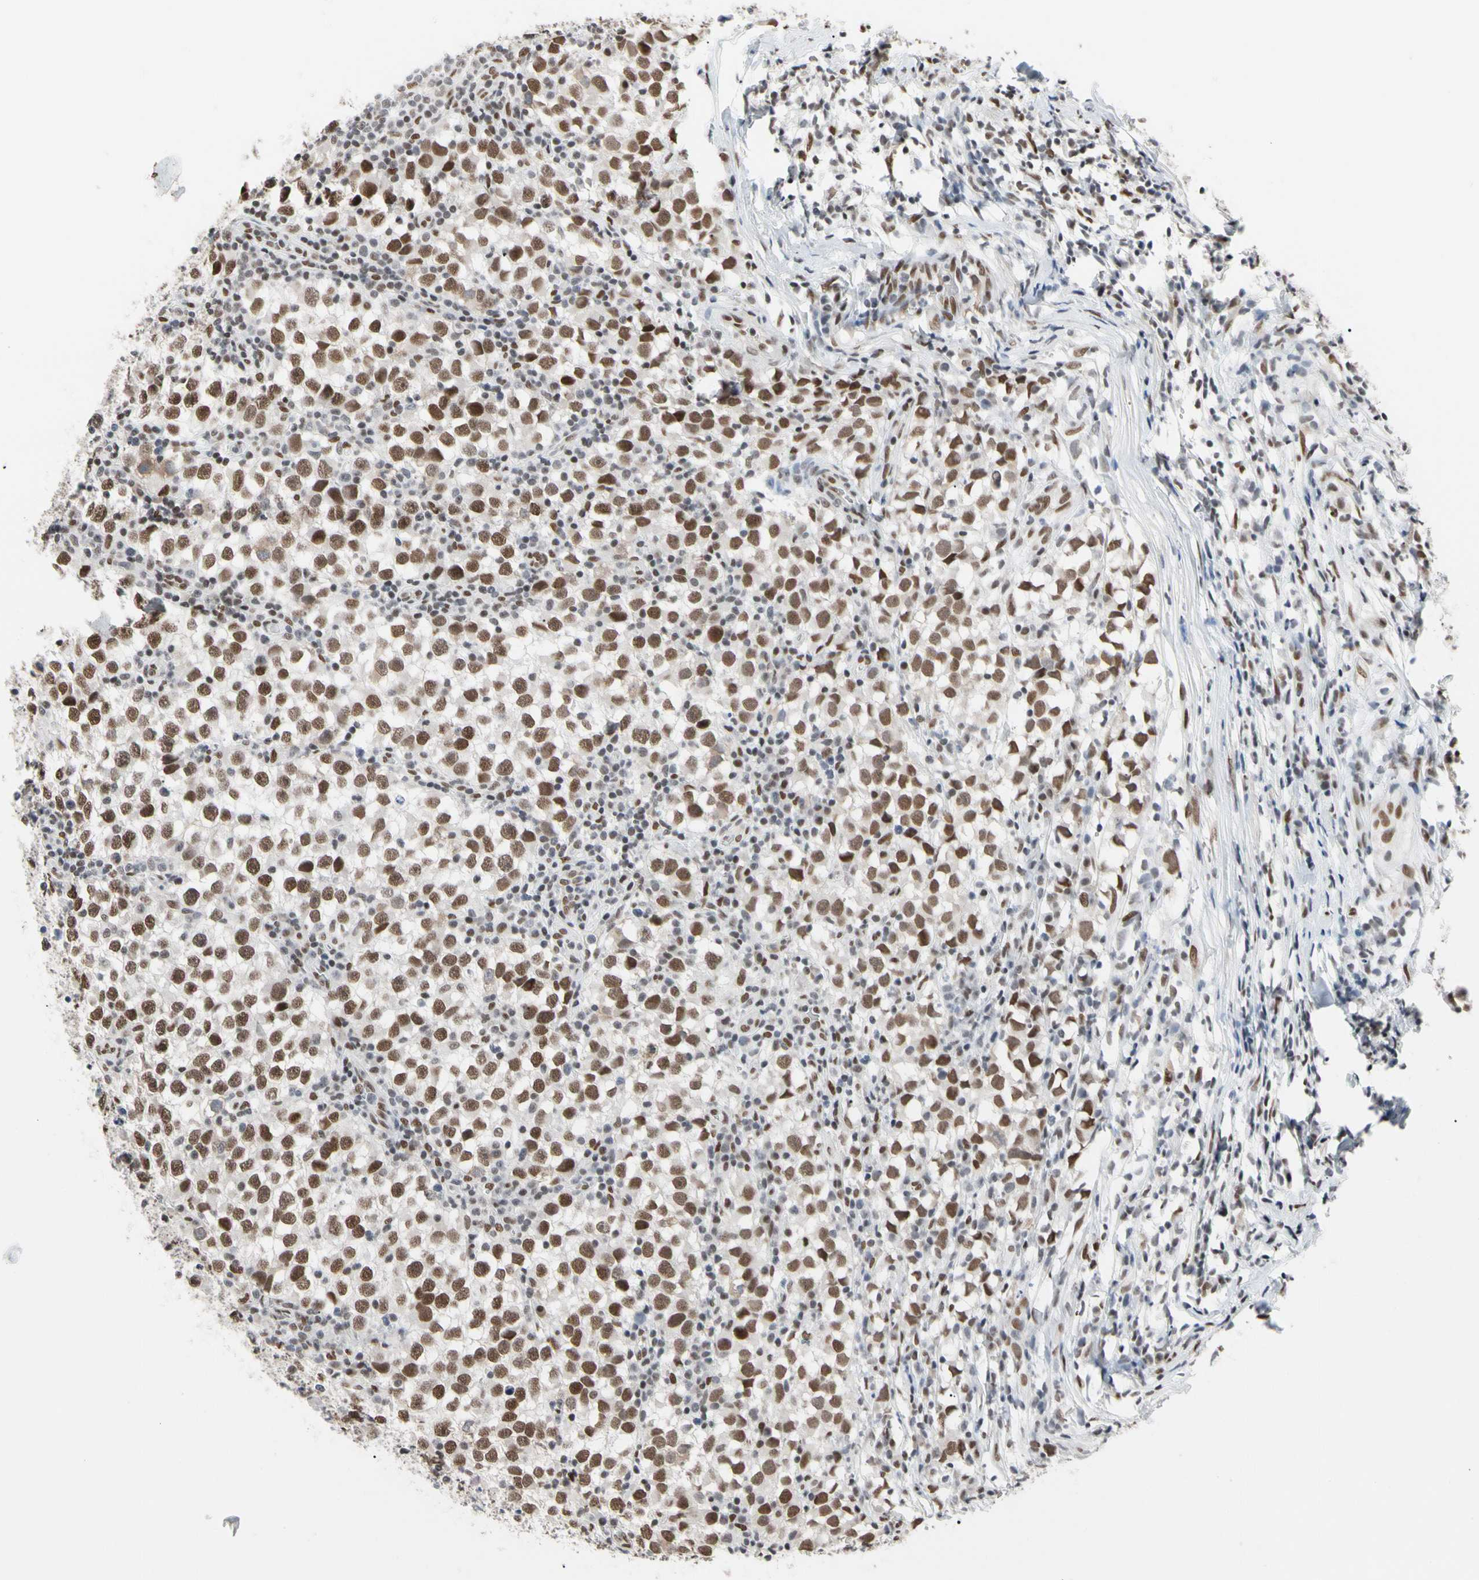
{"staining": {"intensity": "moderate", "quantity": ">75%", "location": "nuclear"}, "tissue": "testis cancer", "cell_type": "Tumor cells", "image_type": "cancer", "snomed": [{"axis": "morphology", "description": "Seminoma, NOS"}, {"axis": "topography", "description": "Testis"}], "caption": "Immunohistochemical staining of testis cancer shows medium levels of moderate nuclear protein staining in about >75% of tumor cells.", "gene": "FAM98B", "patient": {"sex": "male", "age": 65}}